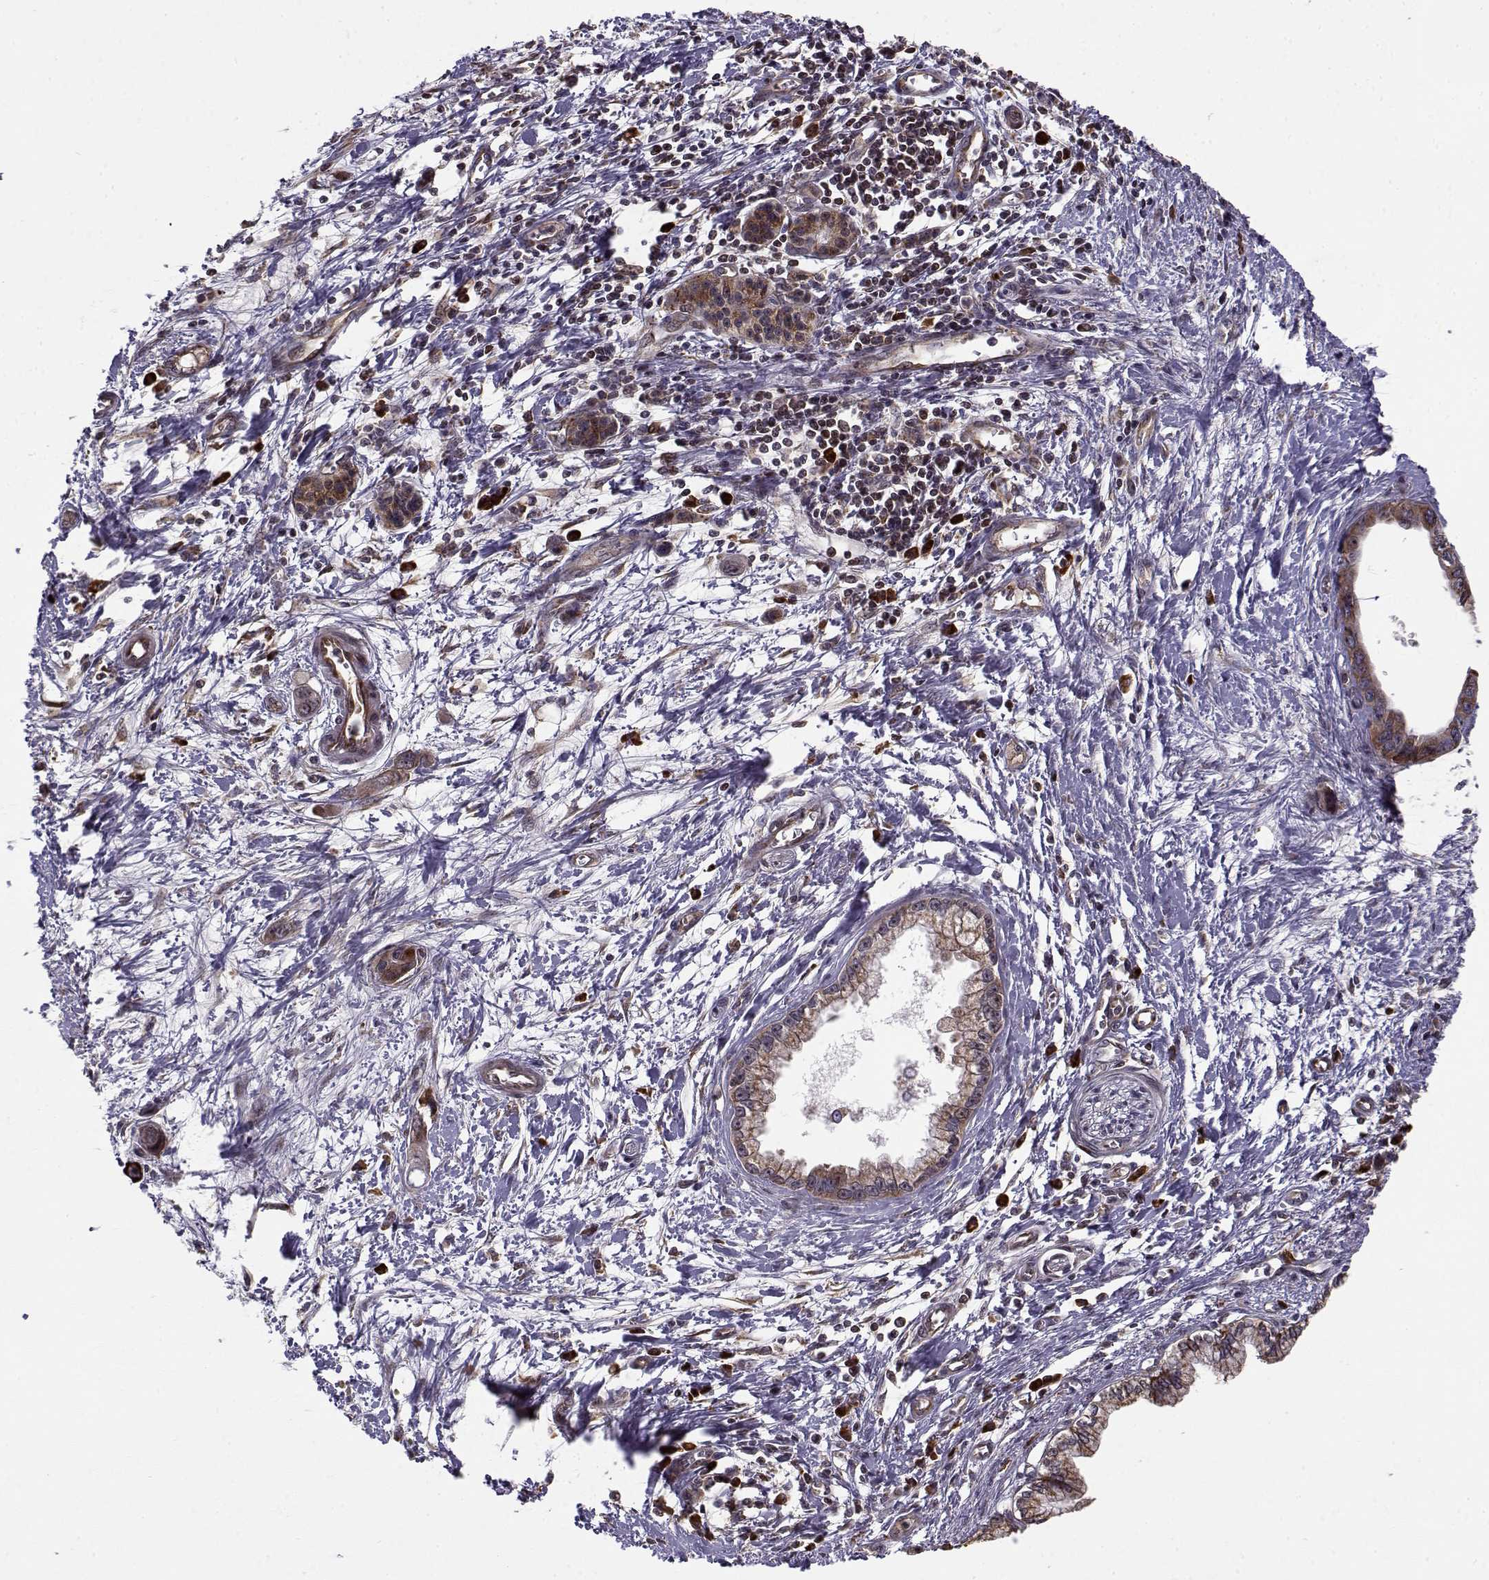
{"staining": {"intensity": "moderate", "quantity": ">75%", "location": "cytoplasmic/membranous"}, "tissue": "pancreatic cancer", "cell_type": "Tumor cells", "image_type": "cancer", "snomed": [{"axis": "morphology", "description": "Adenocarcinoma, NOS"}, {"axis": "topography", "description": "Pancreas"}], "caption": "Pancreatic adenocarcinoma stained with a protein marker displays moderate staining in tumor cells.", "gene": "RPL31", "patient": {"sex": "male", "age": 60}}